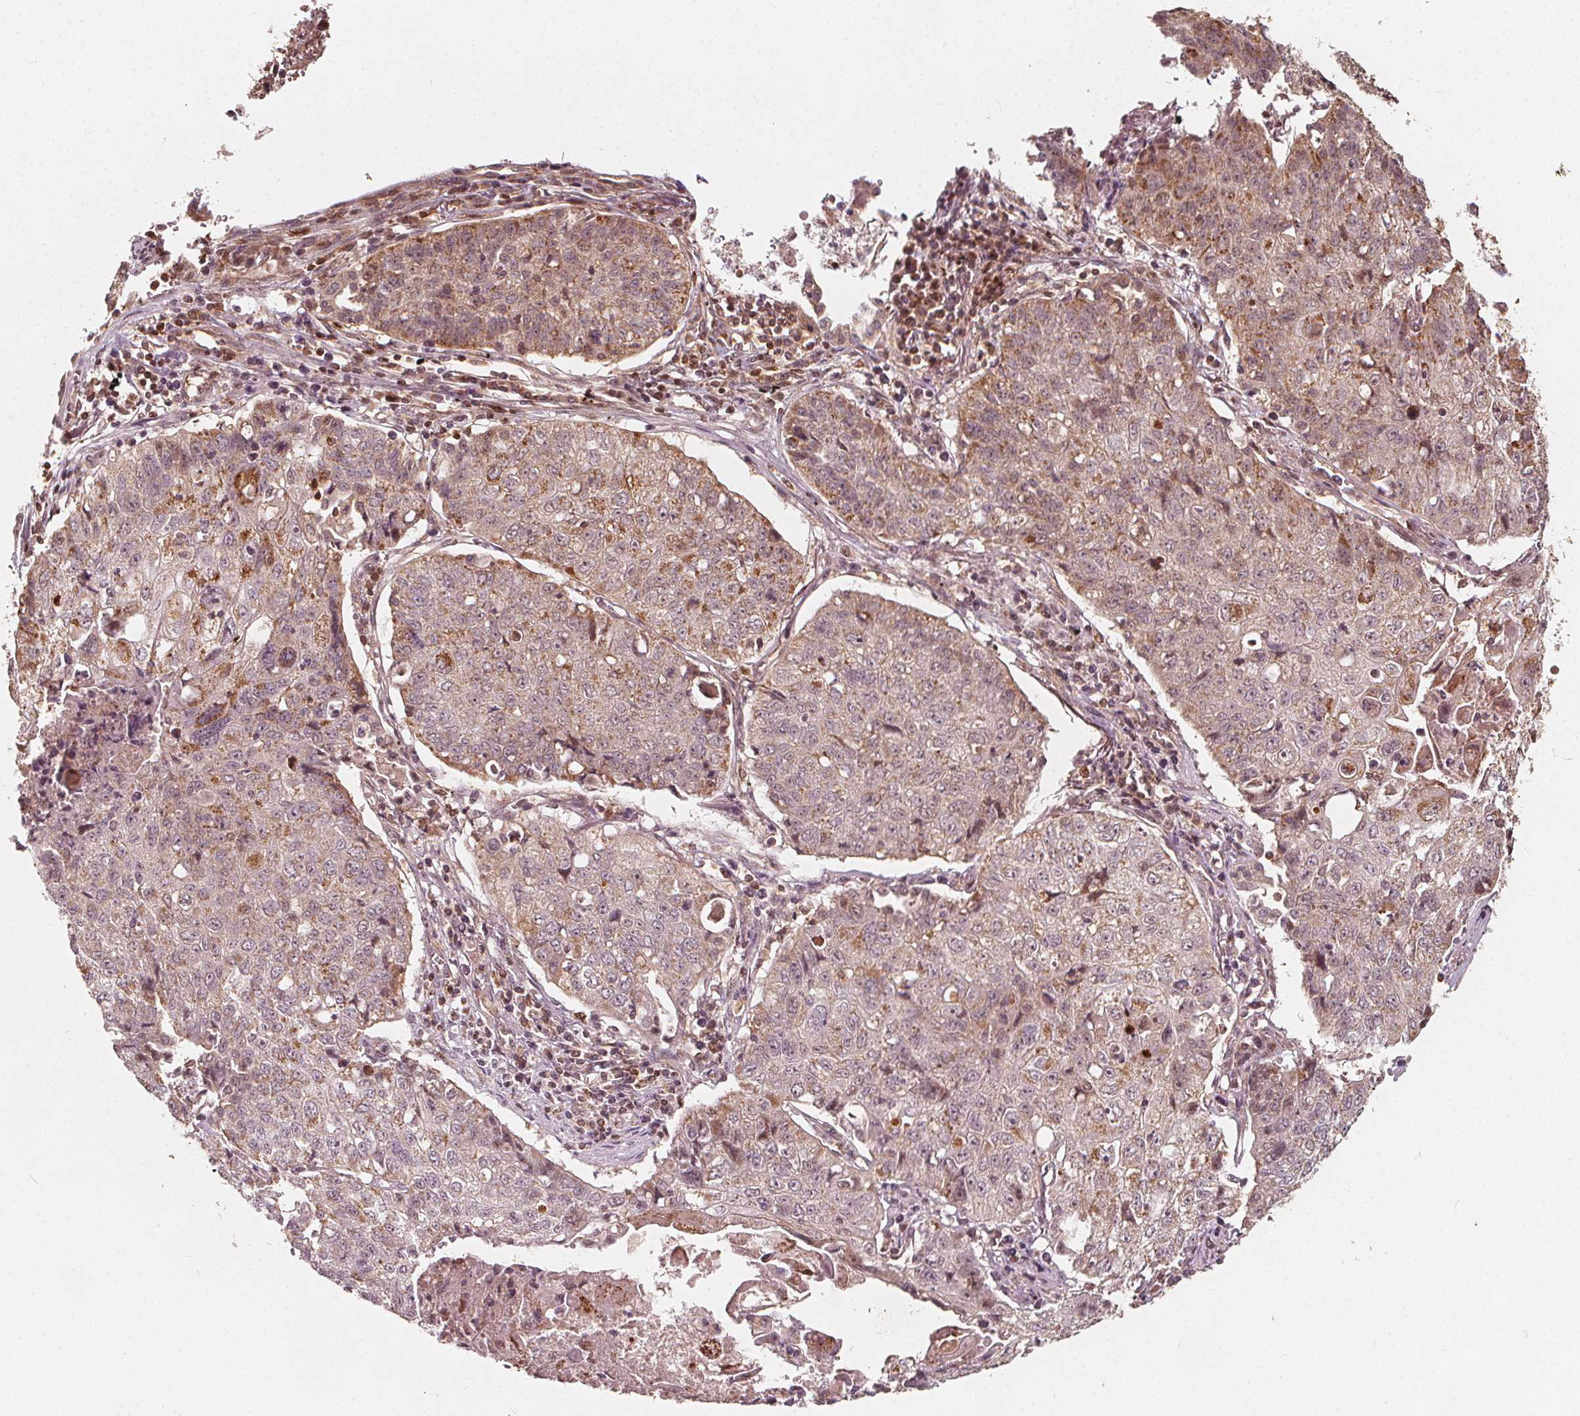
{"staining": {"intensity": "moderate", "quantity": "<25%", "location": "cytoplasmic/membranous"}, "tissue": "lung cancer", "cell_type": "Tumor cells", "image_type": "cancer", "snomed": [{"axis": "morphology", "description": "Normal morphology"}, {"axis": "morphology", "description": "Aneuploidy"}, {"axis": "morphology", "description": "Squamous cell carcinoma, NOS"}, {"axis": "topography", "description": "Lymph node"}, {"axis": "topography", "description": "Lung"}], "caption": "The micrograph reveals staining of lung cancer, revealing moderate cytoplasmic/membranous protein expression (brown color) within tumor cells.", "gene": "AIP", "patient": {"sex": "female", "age": 76}}